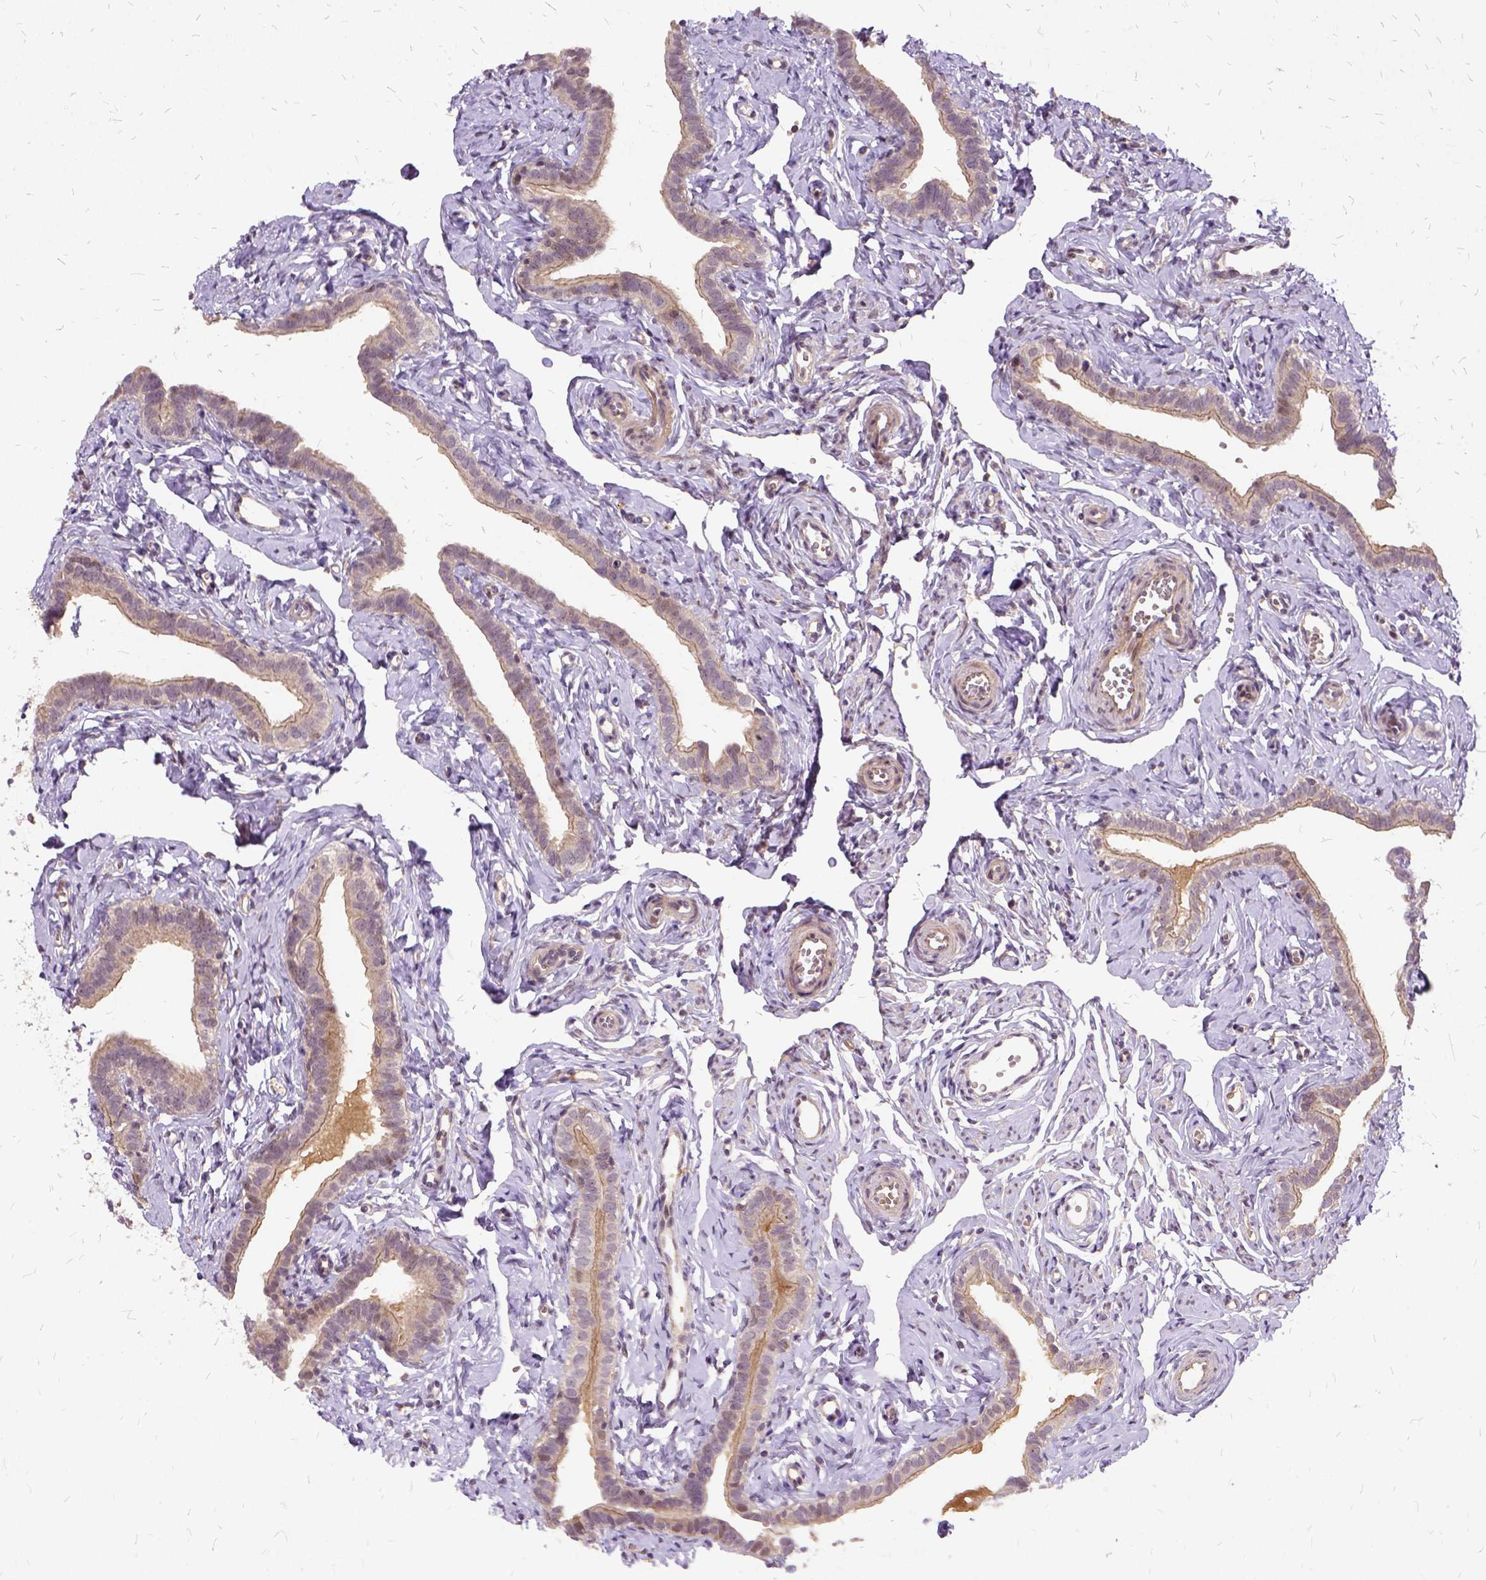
{"staining": {"intensity": "weak", "quantity": "25%-75%", "location": "cytoplasmic/membranous"}, "tissue": "fallopian tube", "cell_type": "Glandular cells", "image_type": "normal", "snomed": [{"axis": "morphology", "description": "Normal tissue, NOS"}, {"axis": "topography", "description": "Fallopian tube"}], "caption": "Glandular cells reveal weak cytoplasmic/membranous staining in about 25%-75% of cells in unremarkable fallopian tube.", "gene": "ILRUN", "patient": {"sex": "female", "age": 41}}